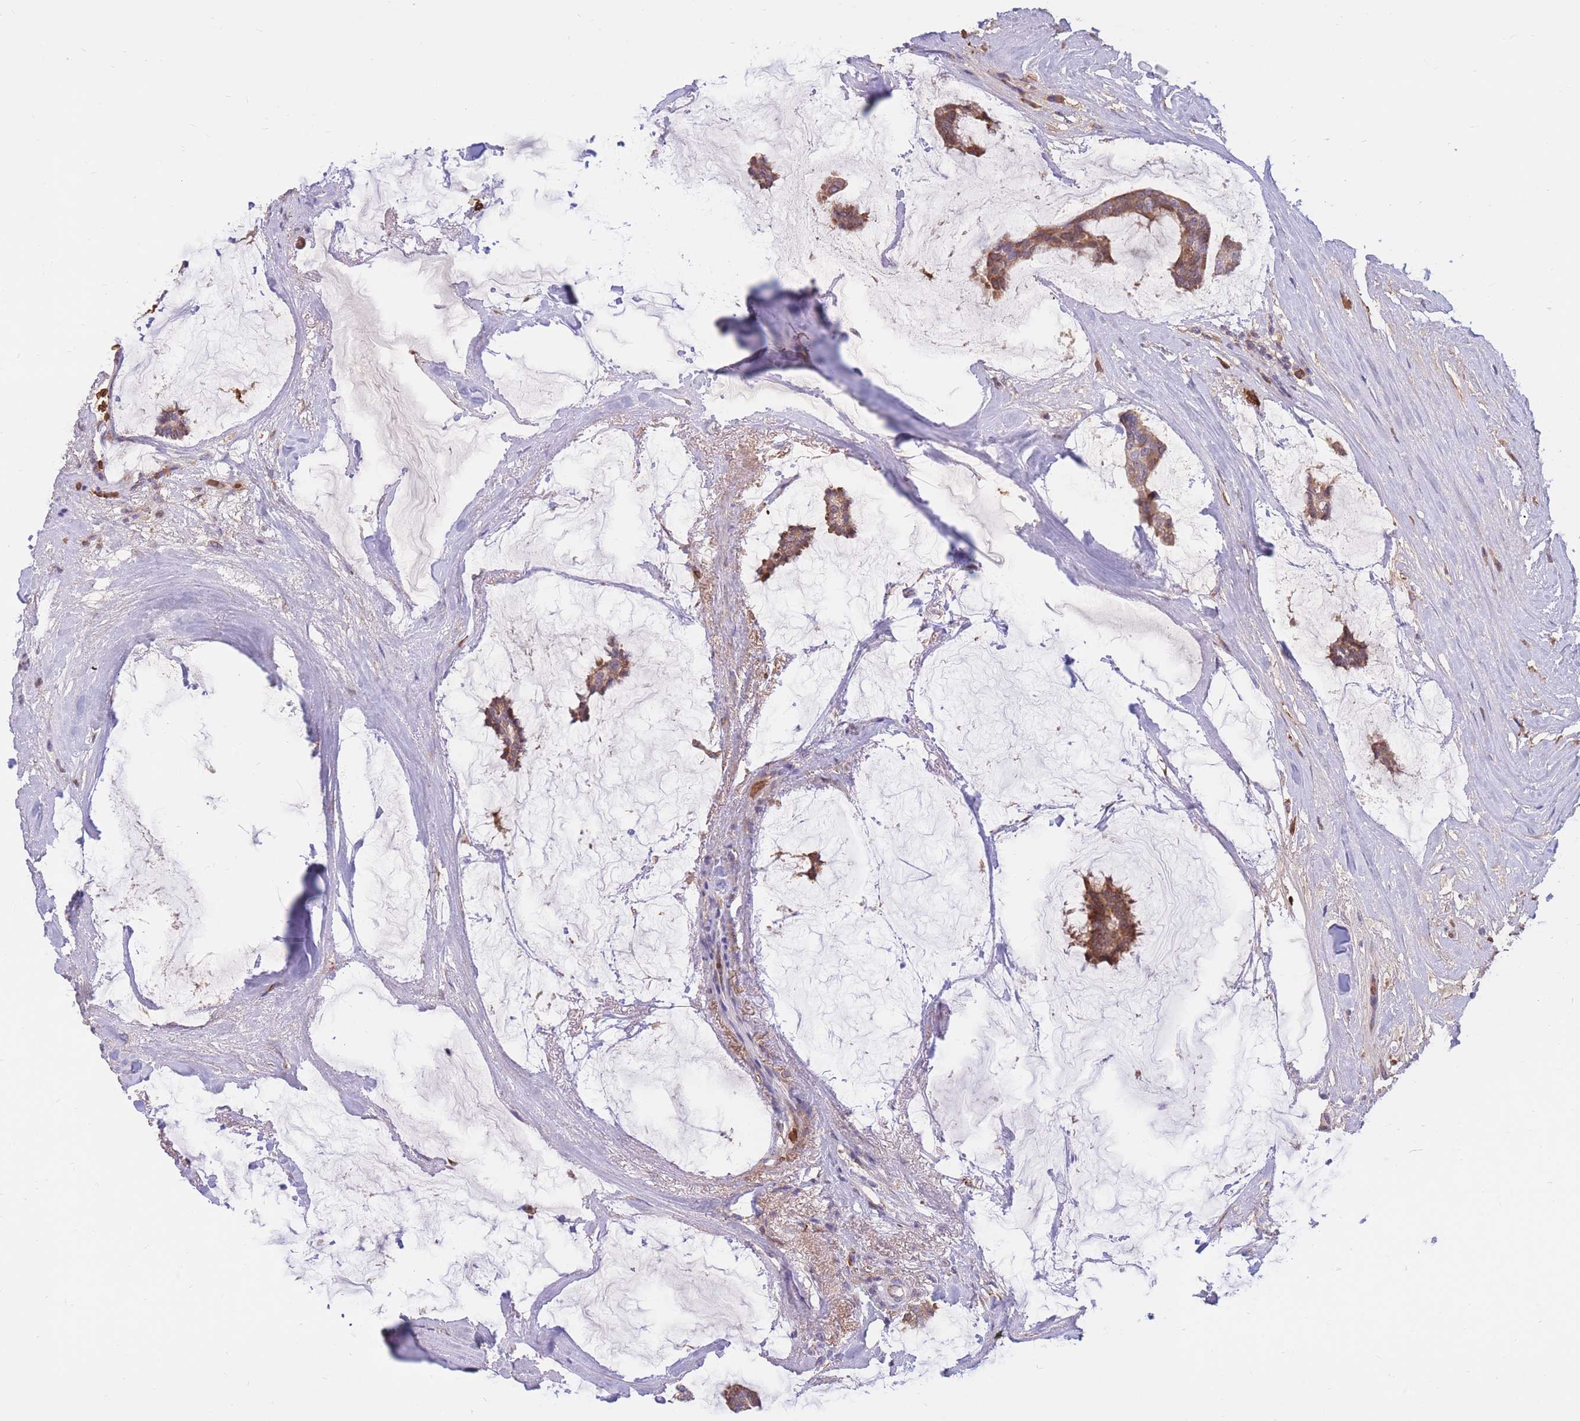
{"staining": {"intensity": "moderate", "quantity": ">75%", "location": "cytoplasmic/membranous"}, "tissue": "breast cancer", "cell_type": "Tumor cells", "image_type": "cancer", "snomed": [{"axis": "morphology", "description": "Duct carcinoma"}, {"axis": "topography", "description": "Breast"}], "caption": "Protein expression analysis of human invasive ductal carcinoma (breast) reveals moderate cytoplasmic/membranous expression in about >75% of tumor cells.", "gene": "ATP10D", "patient": {"sex": "female", "age": 93}}